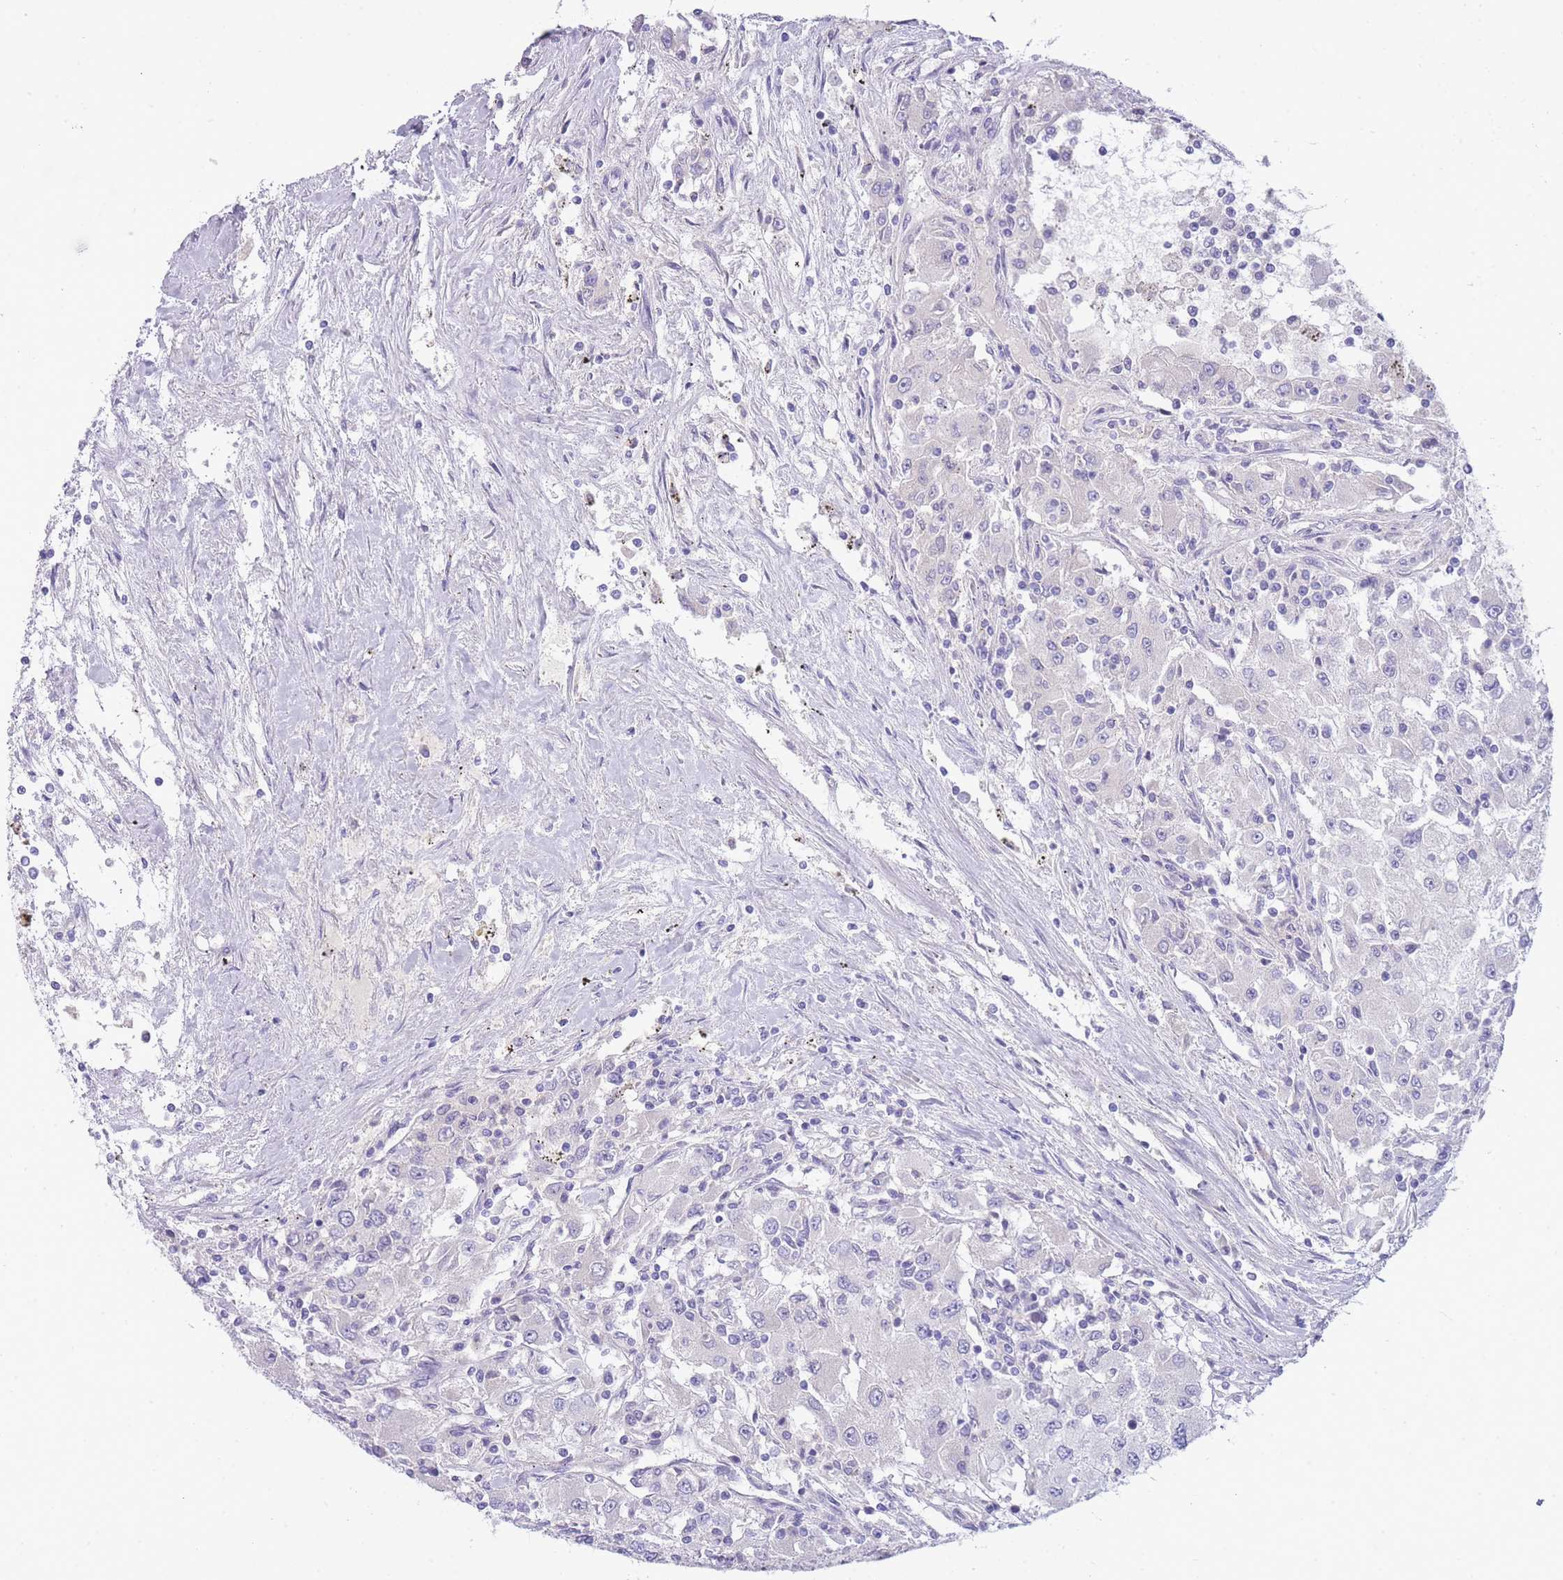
{"staining": {"intensity": "negative", "quantity": "none", "location": "none"}, "tissue": "renal cancer", "cell_type": "Tumor cells", "image_type": "cancer", "snomed": [{"axis": "morphology", "description": "Adenocarcinoma, NOS"}, {"axis": "topography", "description": "Kidney"}], "caption": "Immunohistochemistry (IHC) histopathology image of neoplastic tissue: human renal cancer (adenocarcinoma) stained with DAB exhibits no significant protein staining in tumor cells.", "gene": "PRR23B", "patient": {"sex": "female", "age": 67}}